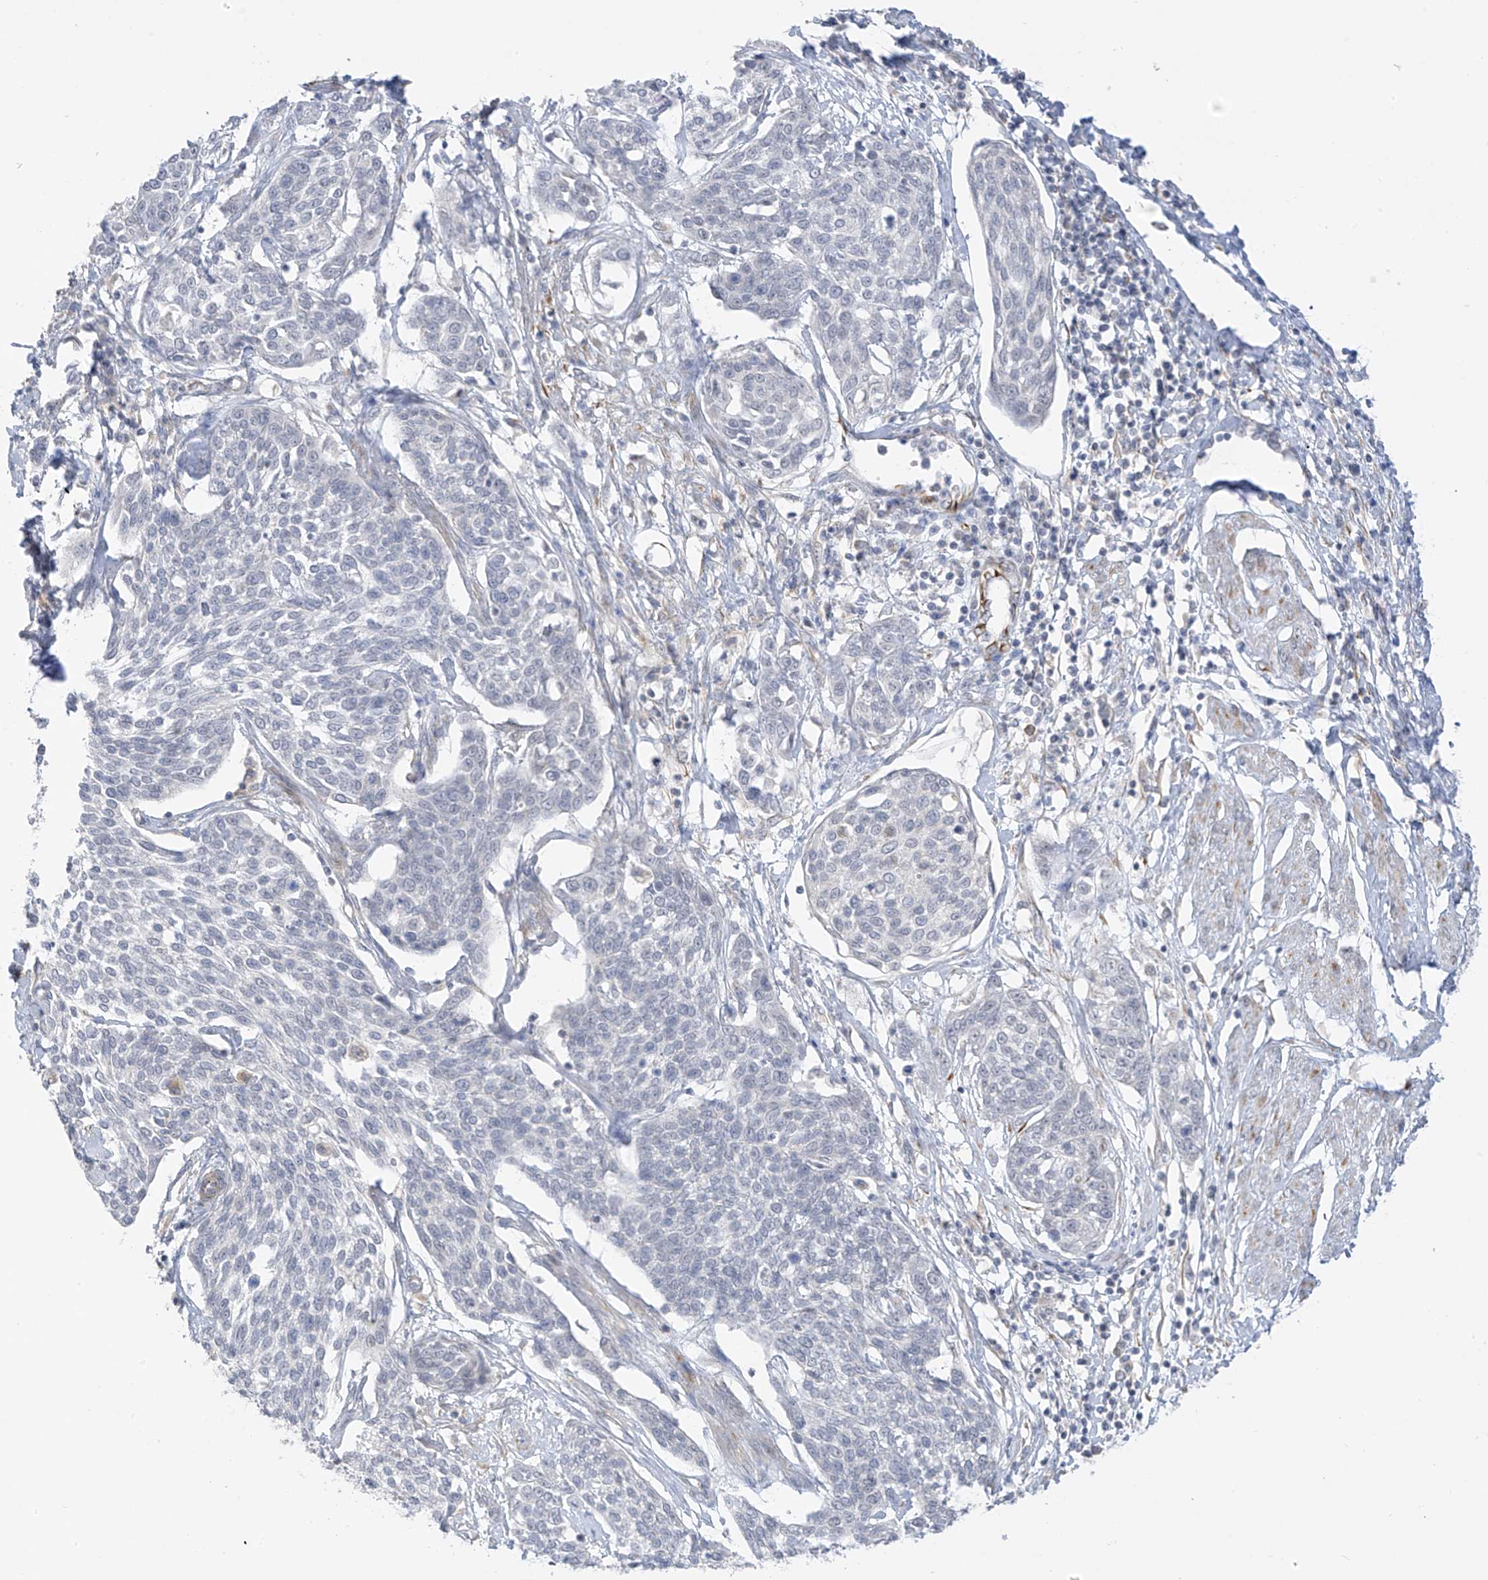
{"staining": {"intensity": "negative", "quantity": "none", "location": "none"}, "tissue": "cervical cancer", "cell_type": "Tumor cells", "image_type": "cancer", "snomed": [{"axis": "morphology", "description": "Squamous cell carcinoma, NOS"}, {"axis": "topography", "description": "Cervix"}], "caption": "Immunohistochemistry (IHC) histopathology image of squamous cell carcinoma (cervical) stained for a protein (brown), which displays no positivity in tumor cells.", "gene": "HS6ST2", "patient": {"sex": "female", "age": 34}}